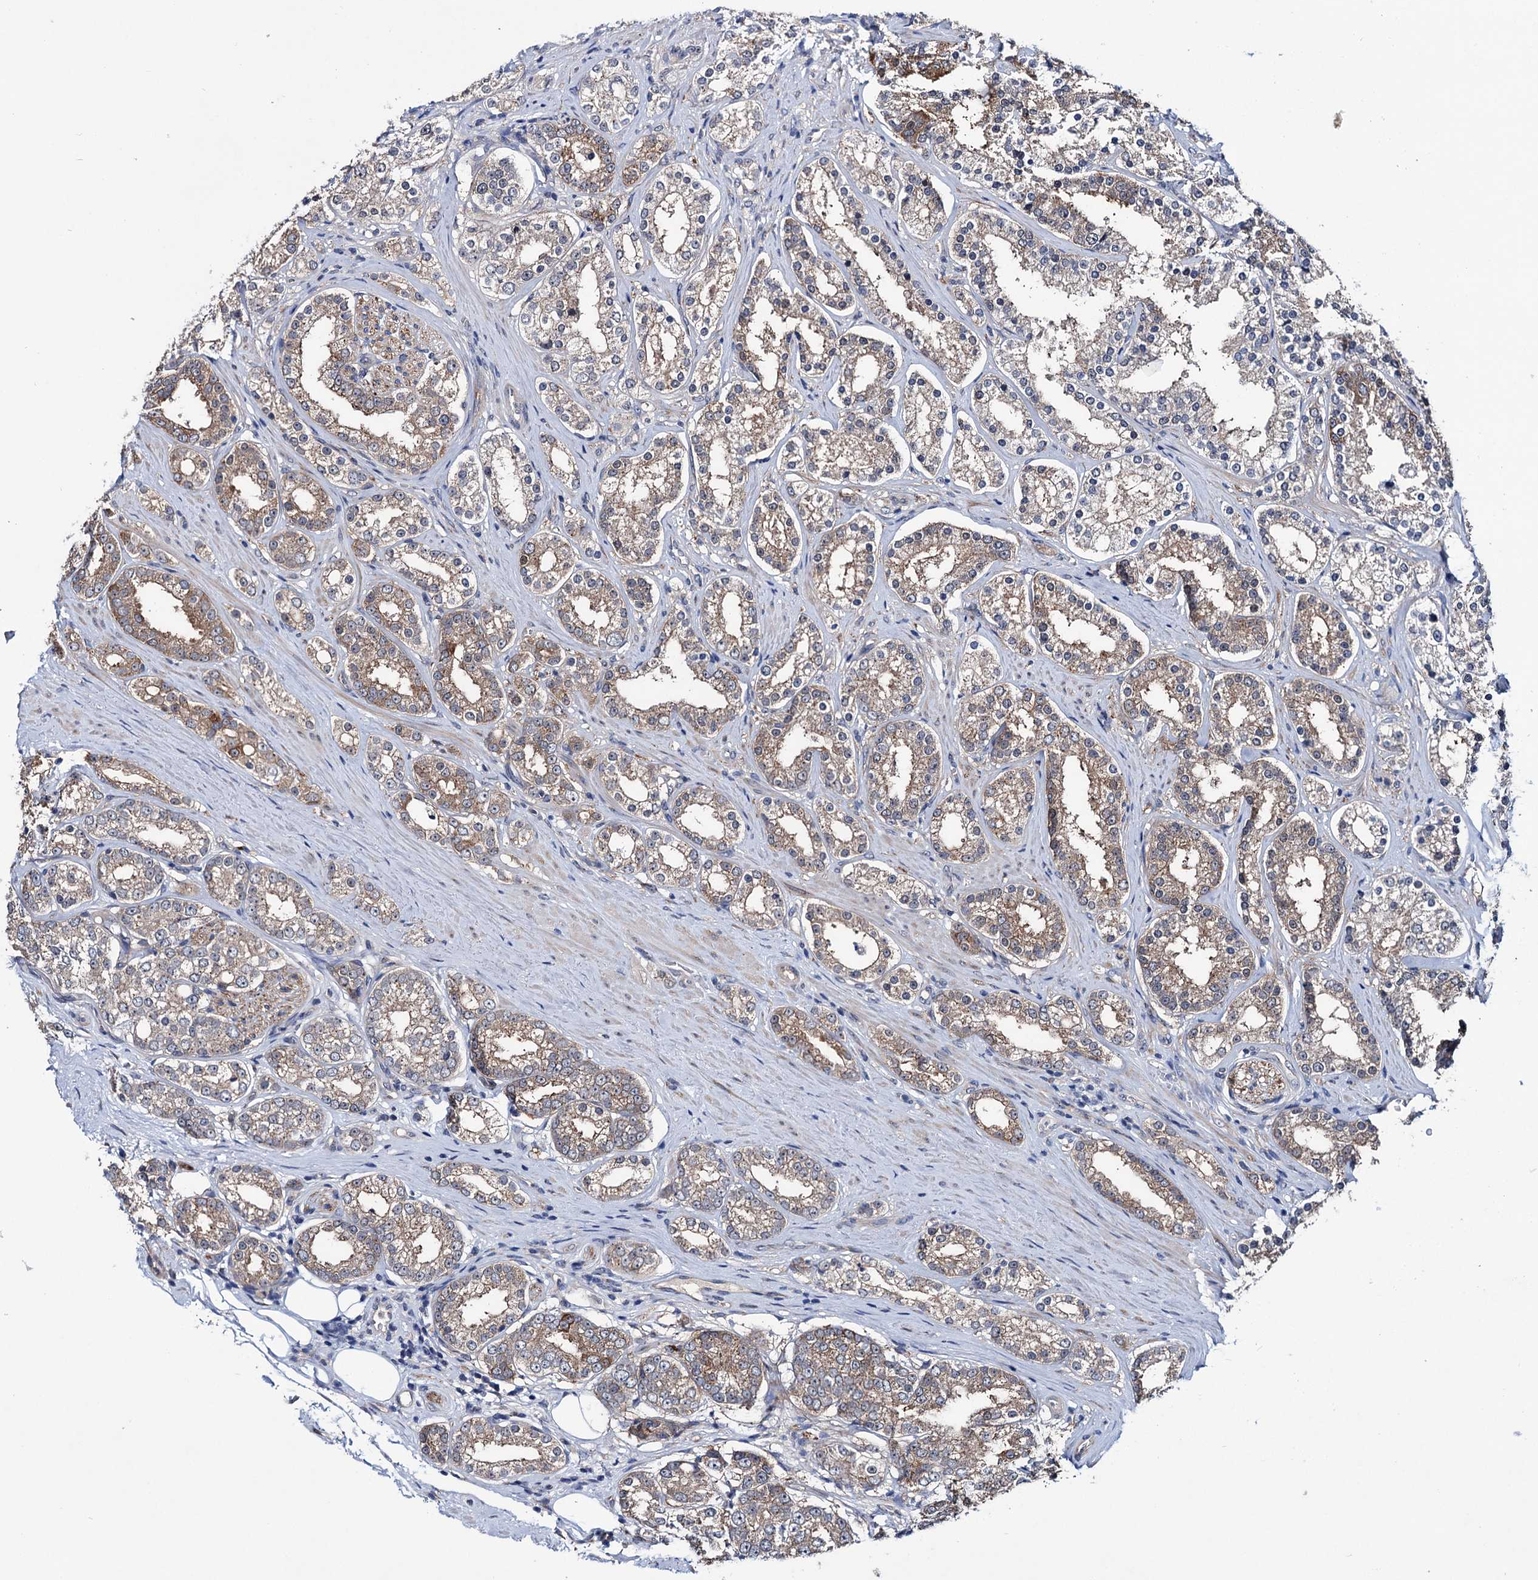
{"staining": {"intensity": "moderate", "quantity": "<25%", "location": "cytoplasmic/membranous"}, "tissue": "prostate cancer", "cell_type": "Tumor cells", "image_type": "cancer", "snomed": [{"axis": "morphology", "description": "Normal tissue, NOS"}, {"axis": "morphology", "description": "Adenocarcinoma, High grade"}, {"axis": "topography", "description": "Prostate"}], "caption": "Prostate cancer (adenocarcinoma (high-grade)) stained for a protein (brown) reveals moderate cytoplasmic/membranous positive positivity in about <25% of tumor cells.", "gene": "EYA4", "patient": {"sex": "male", "age": 83}}